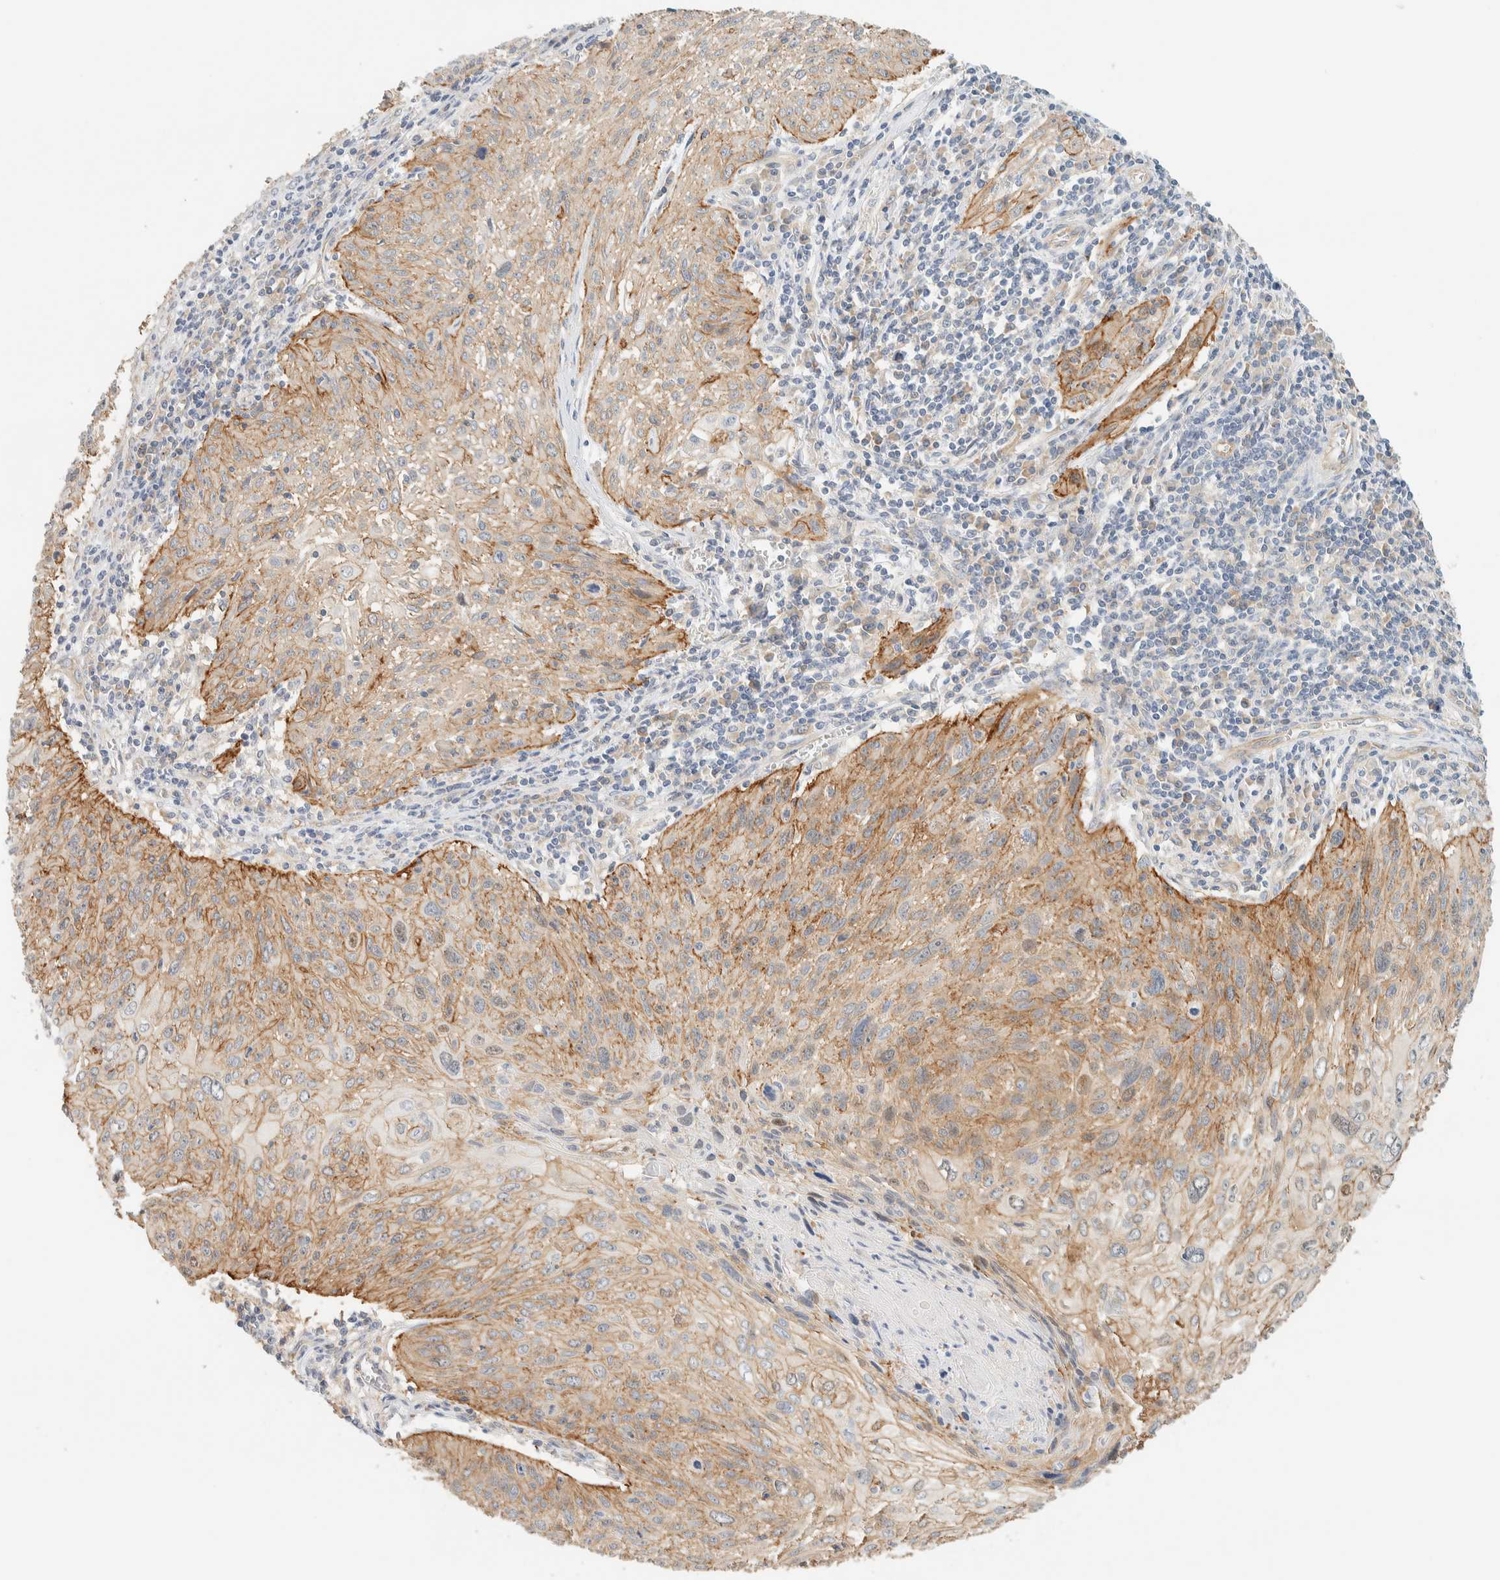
{"staining": {"intensity": "moderate", "quantity": "25%-75%", "location": "cytoplasmic/membranous"}, "tissue": "cervical cancer", "cell_type": "Tumor cells", "image_type": "cancer", "snomed": [{"axis": "morphology", "description": "Squamous cell carcinoma, NOS"}, {"axis": "topography", "description": "Cervix"}], "caption": "Tumor cells demonstrate moderate cytoplasmic/membranous staining in about 25%-75% of cells in cervical cancer.", "gene": "LIMA1", "patient": {"sex": "female", "age": 51}}